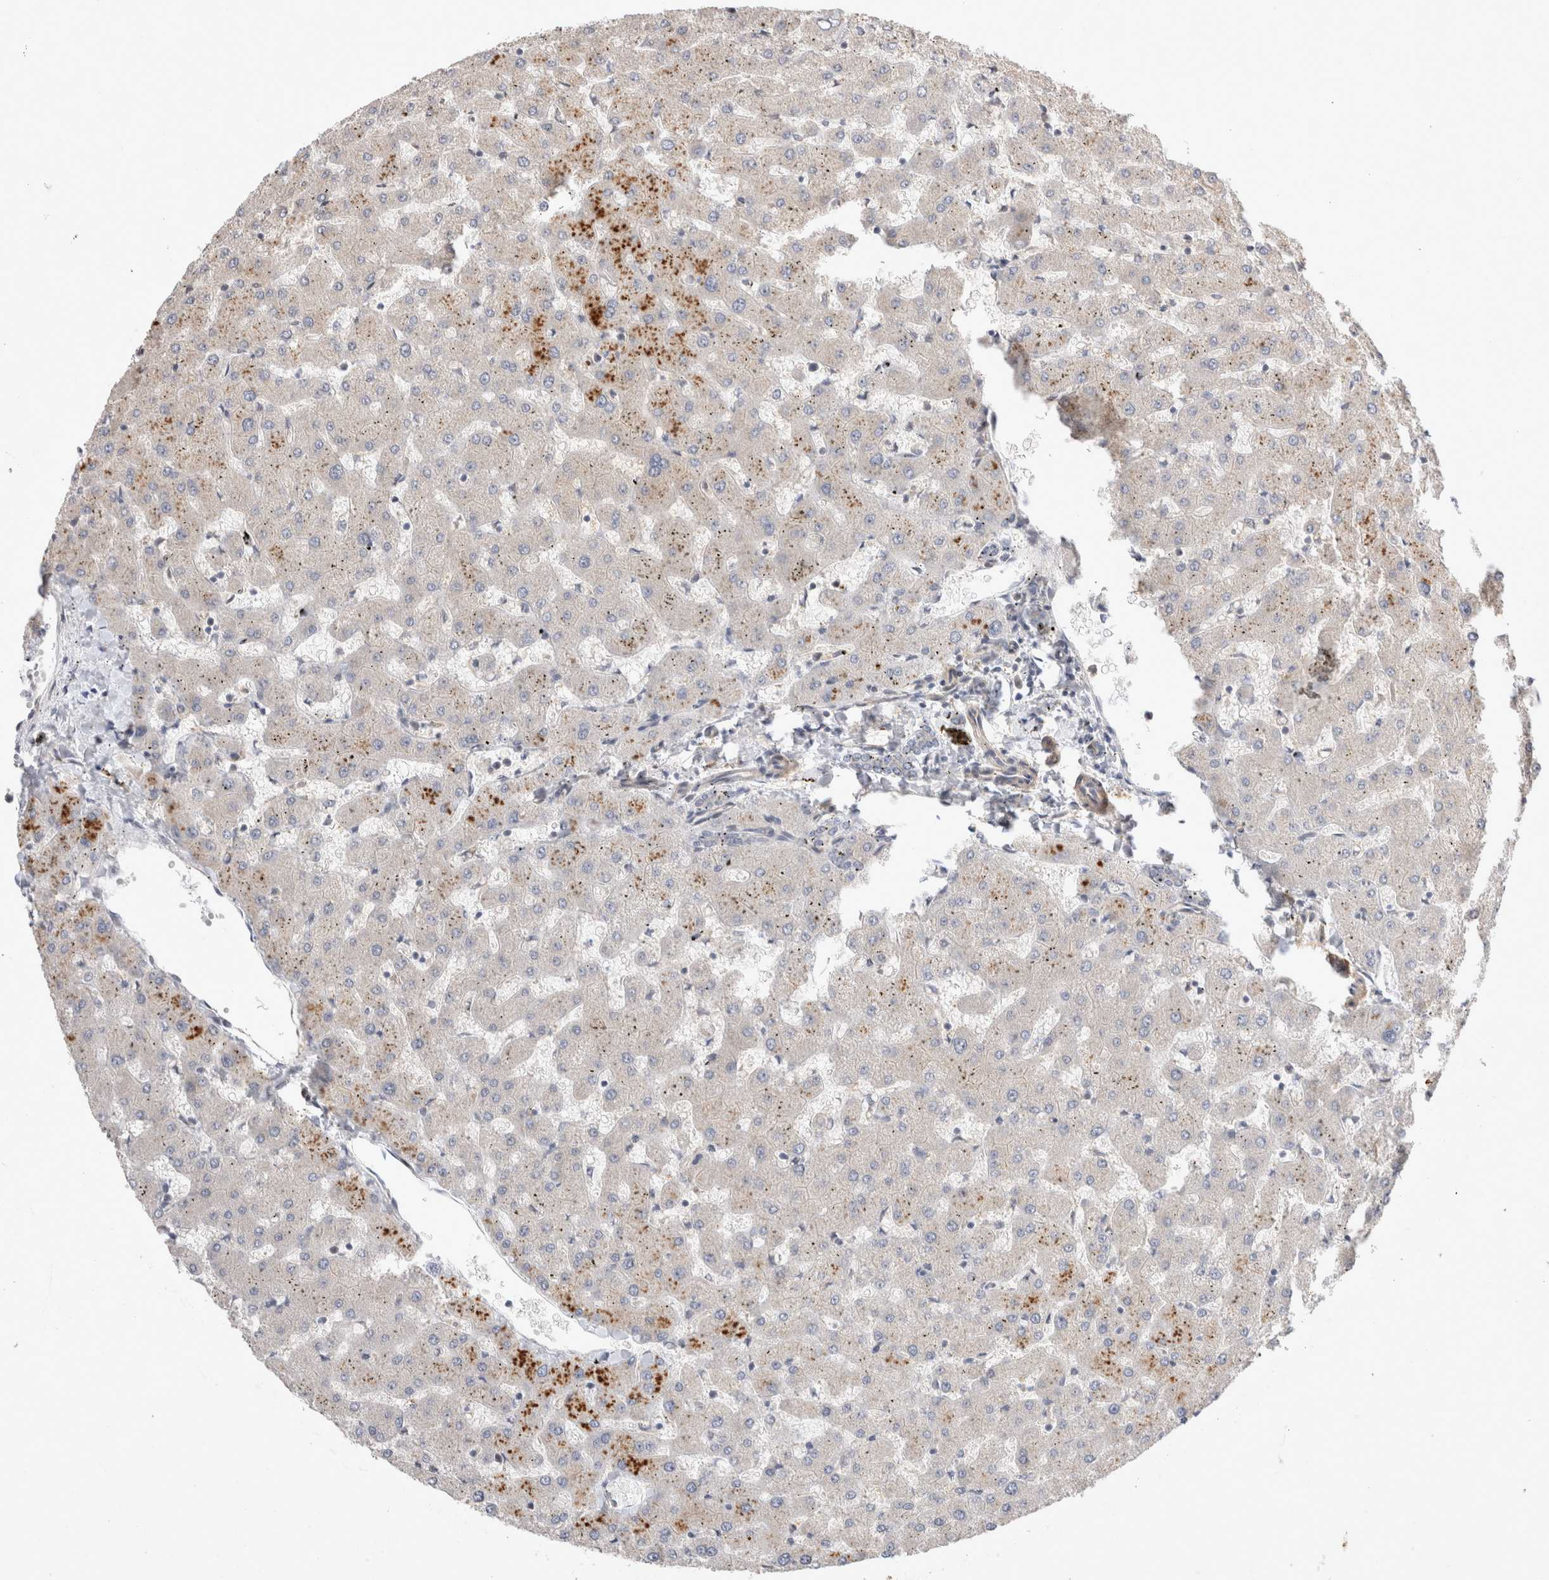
{"staining": {"intensity": "negative", "quantity": "none", "location": "none"}, "tissue": "liver", "cell_type": "Cholangiocytes", "image_type": "normal", "snomed": [{"axis": "morphology", "description": "Normal tissue, NOS"}, {"axis": "topography", "description": "Liver"}], "caption": "High magnification brightfield microscopy of unremarkable liver stained with DAB (3,3'-diaminobenzidine) (brown) and counterstained with hematoxylin (blue): cholangiocytes show no significant positivity. (DAB immunohistochemistry with hematoxylin counter stain).", "gene": "HTT", "patient": {"sex": "female", "age": 63}}